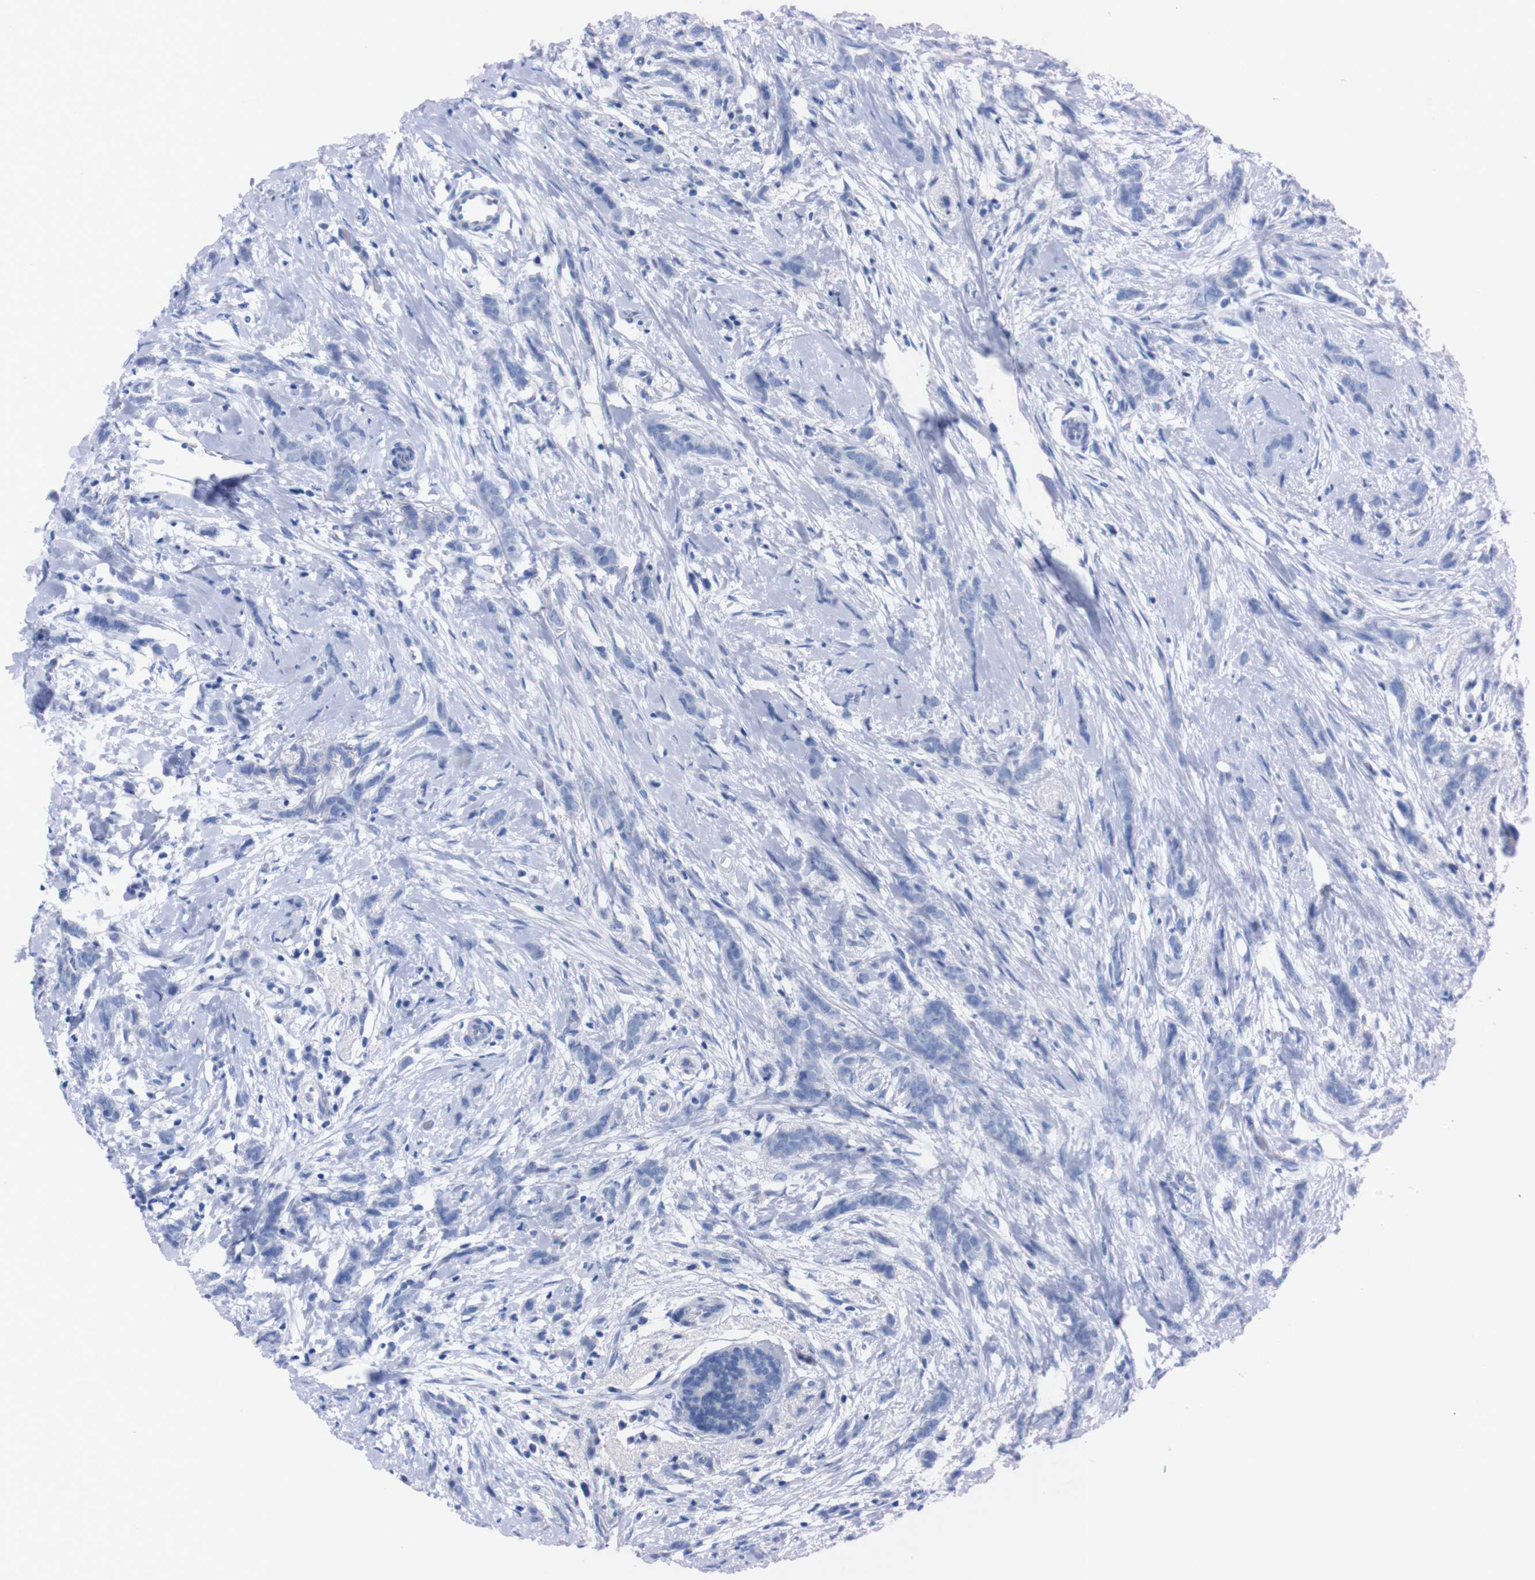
{"staining": {"intensity": "negative", "quantity": "none", "location": "none"}, "tissue": "breast cancer", "cell_type": "Tumor cells", "image_type": "cancer", "snomed": [{"axis": "morphology", "description": "Lobular carcinoma, in situ"}, {"axis": "morphology", "description": "Lobular carcinoma"}, {"axis": "topography", "description": "Breast"}], "caption": "An IHC micrograph of breast cancer is shown. There is no staining in tumor cells of breast cancer. (DAB IHC visualized using brightfield microscopy, high magnification).", "gene": "TMEM243", "patient": {"sex": "female", "age": 41}}